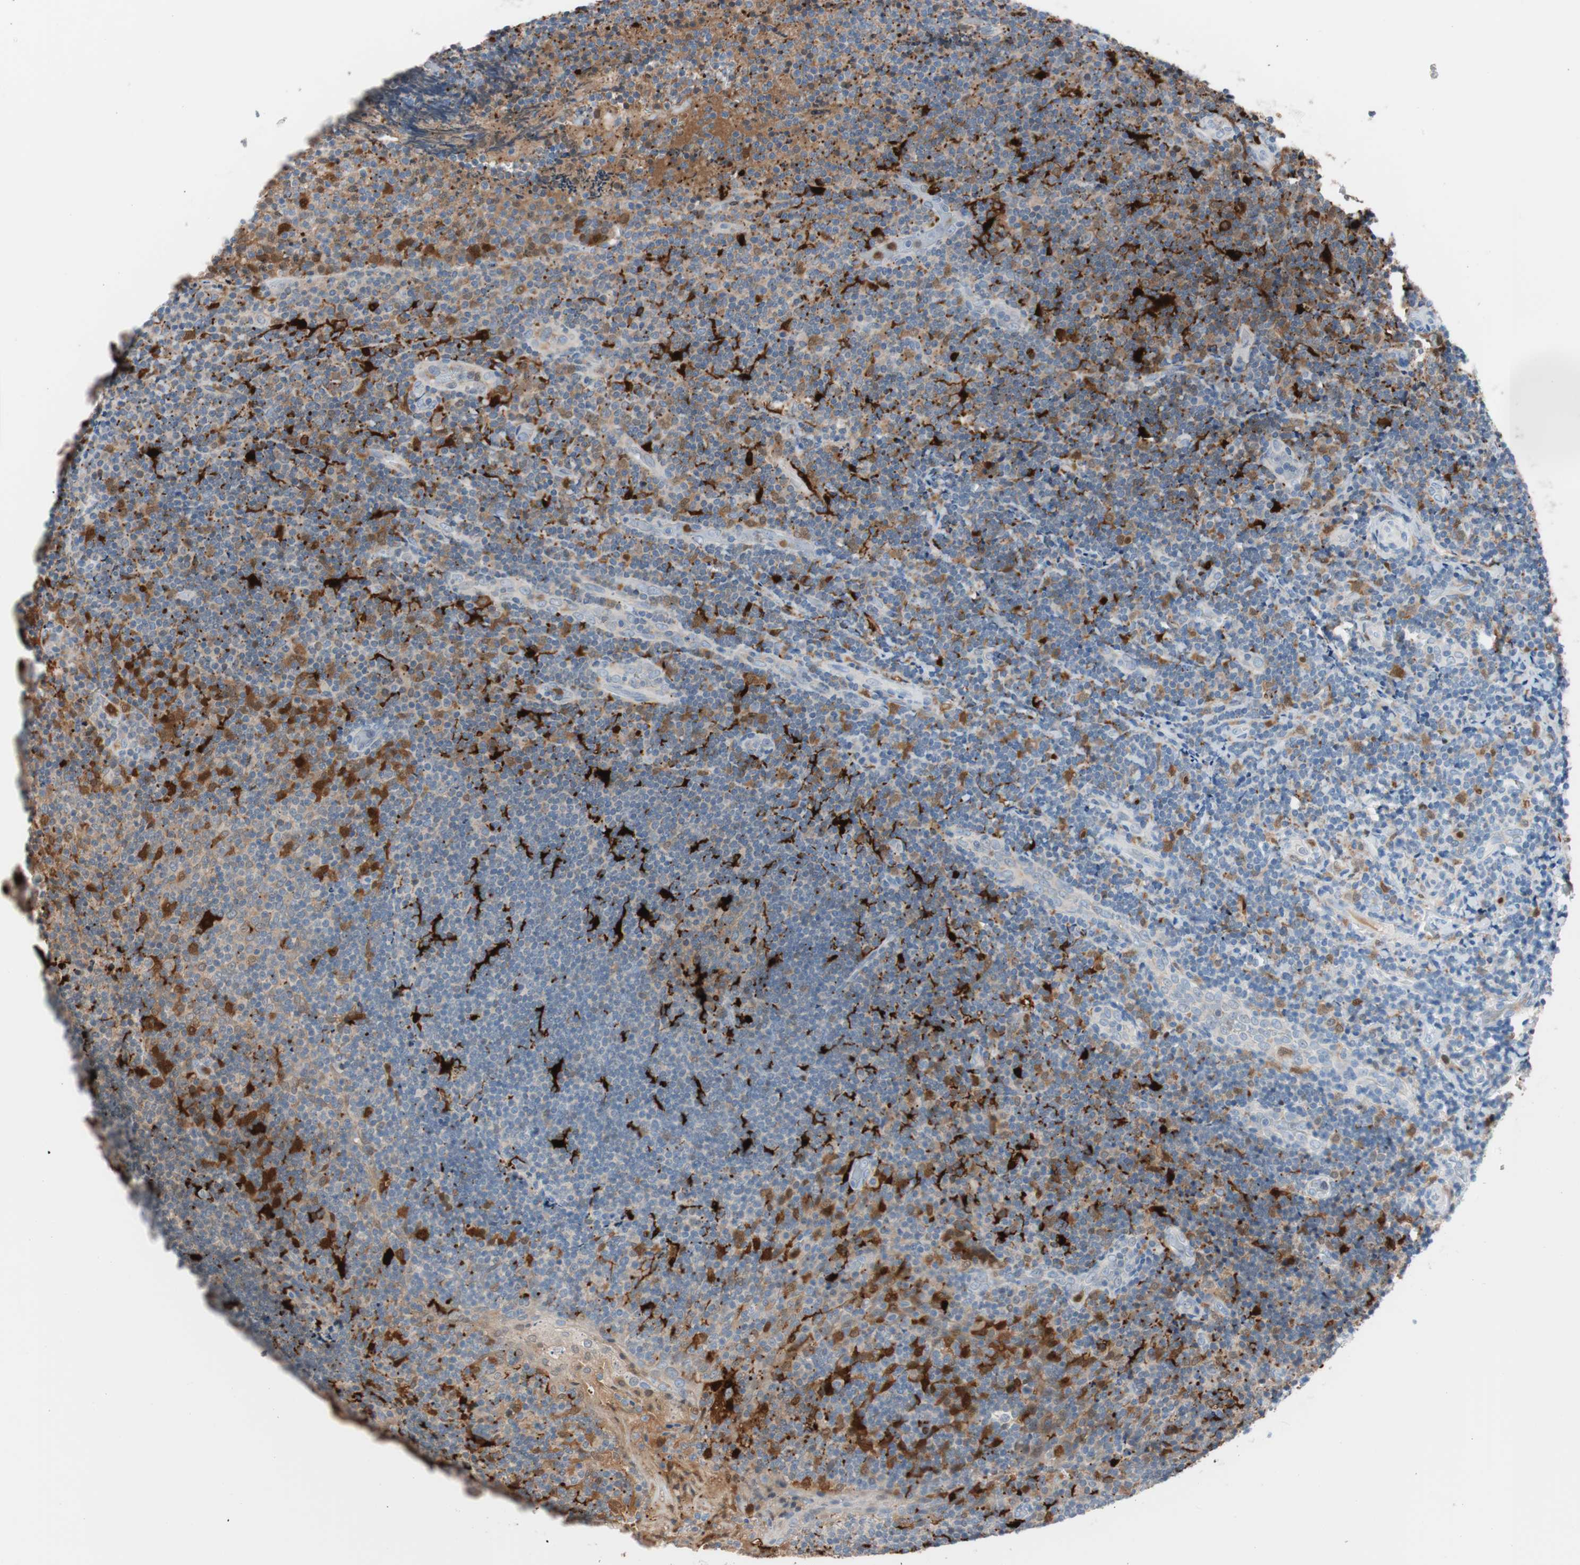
{"staining": {"intensity": "moderate", "quantity": "<25%", "location": "cytoplasmic/membranous"}, "tissue": "lymphoma", "cell_type": "Tumor cells", "image_type": "cancer", "snomed": [{"axis": "morphology", "description": "Malignant lymphoma, non-Hodgkin's type, High grade"}, {"axis": "topography", "description": "Tonsil"}], "caption": "An immunohistochemistry image of neoplastic tissue is shown. Protein staining in brown labels moderate cytoplasmic/membranous positivity in high-grade malignant lymphoma, non-Hodgkin's type within tumor cells.", "gene": "IL18", "patient": {"sex": "female", "age": 36}}